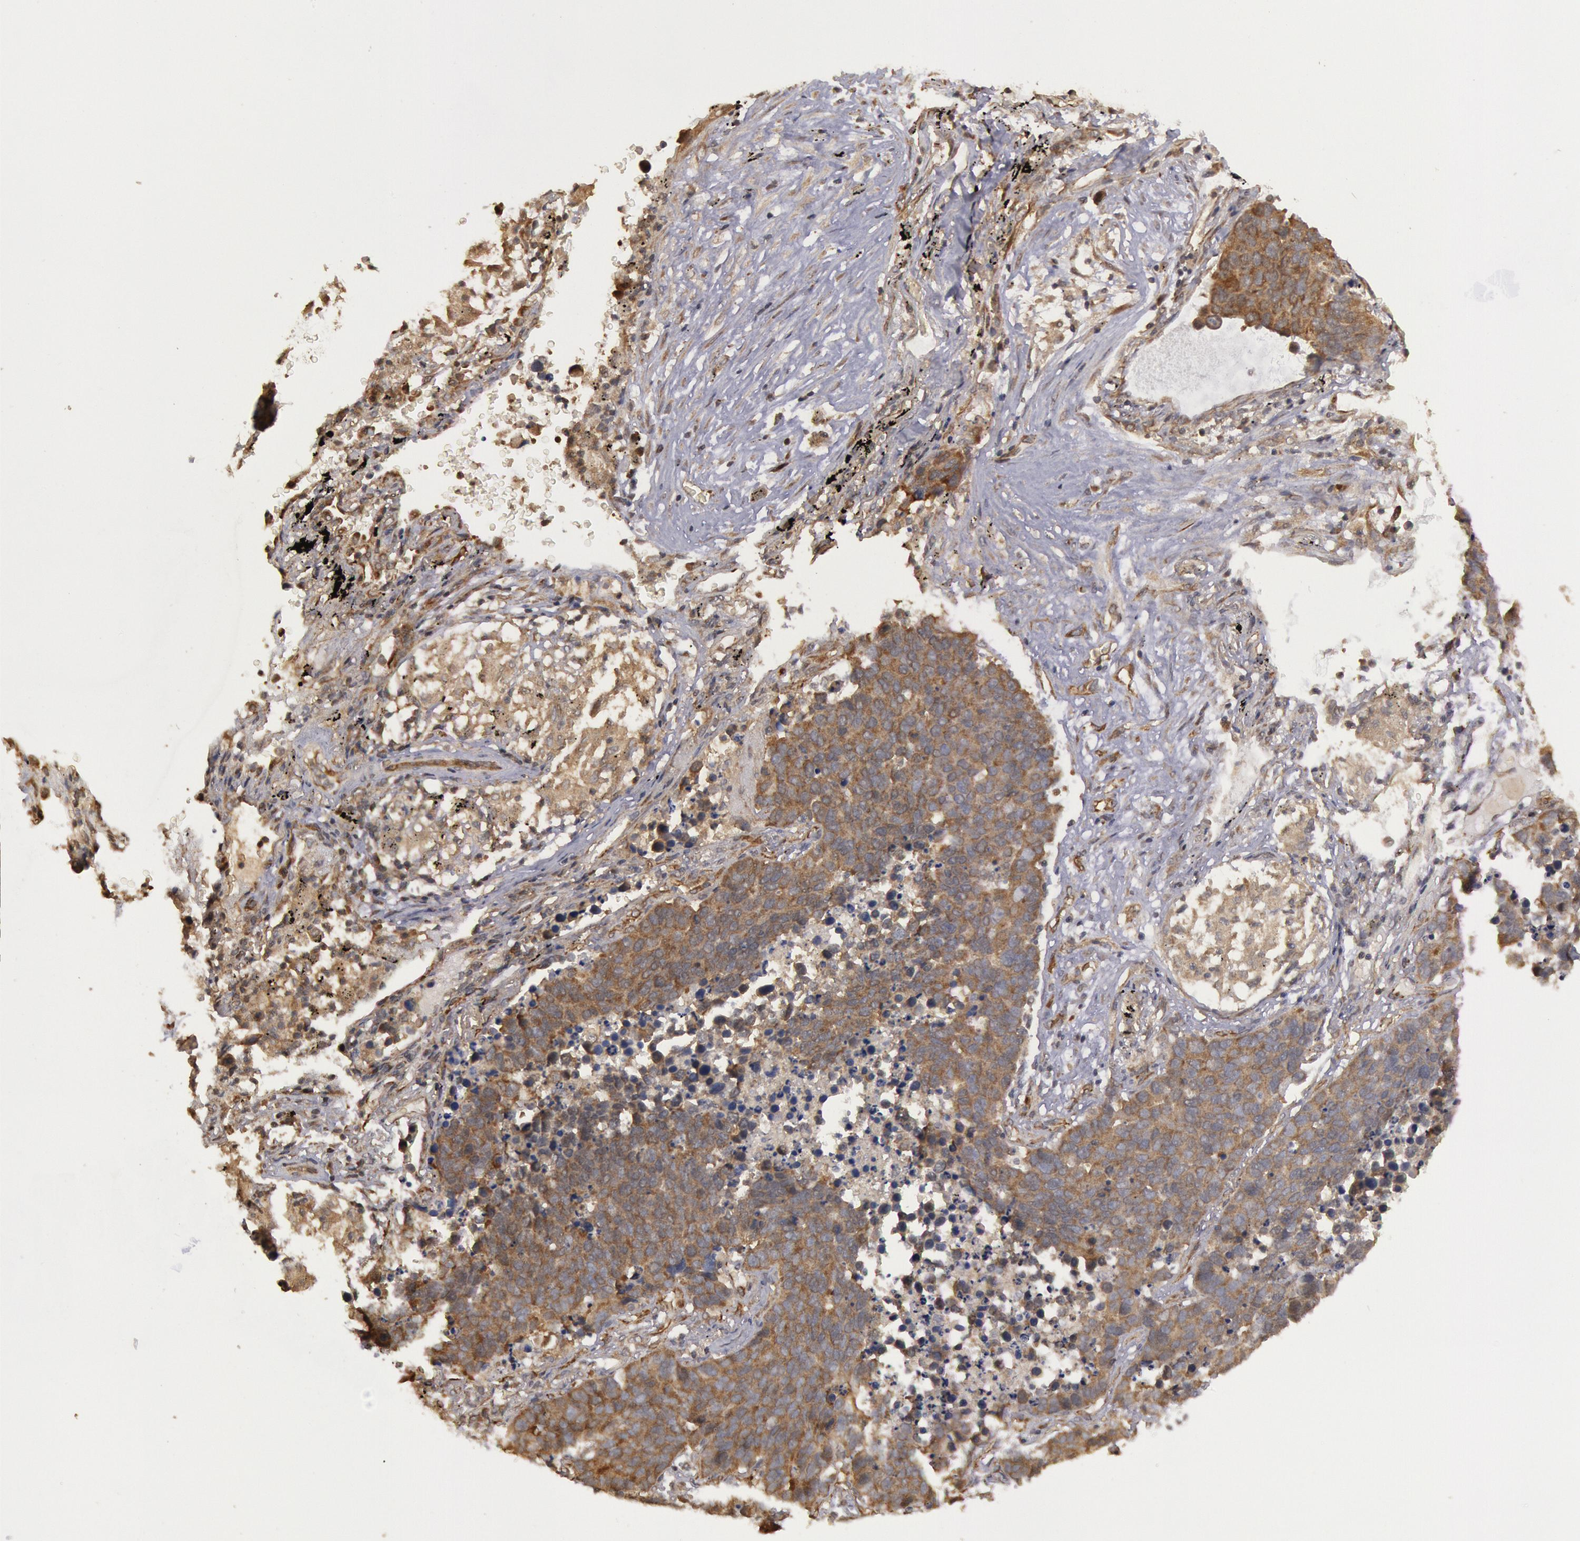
{"staining": {"intensity": "moderate", "quantity": ">75%", "location": "cytoplasmic/membranous"}, "tissue": "lung cancer", "cell_type": "Tumor cells", "image_type": "cancer", "snomed": [{"axis": "morphology", "description": "Carcinoid, malignant, NOS"}, {"axis": "topography", "description": "Lung"}], "caption": "IHC of lung carcinoid (malignant) displays medium levels of moderate cytoplasmic/membranous positivity in approximately >75% of tumor cells.", "gene": "USP14", "patient": {"sex": "male", "age": 60}}